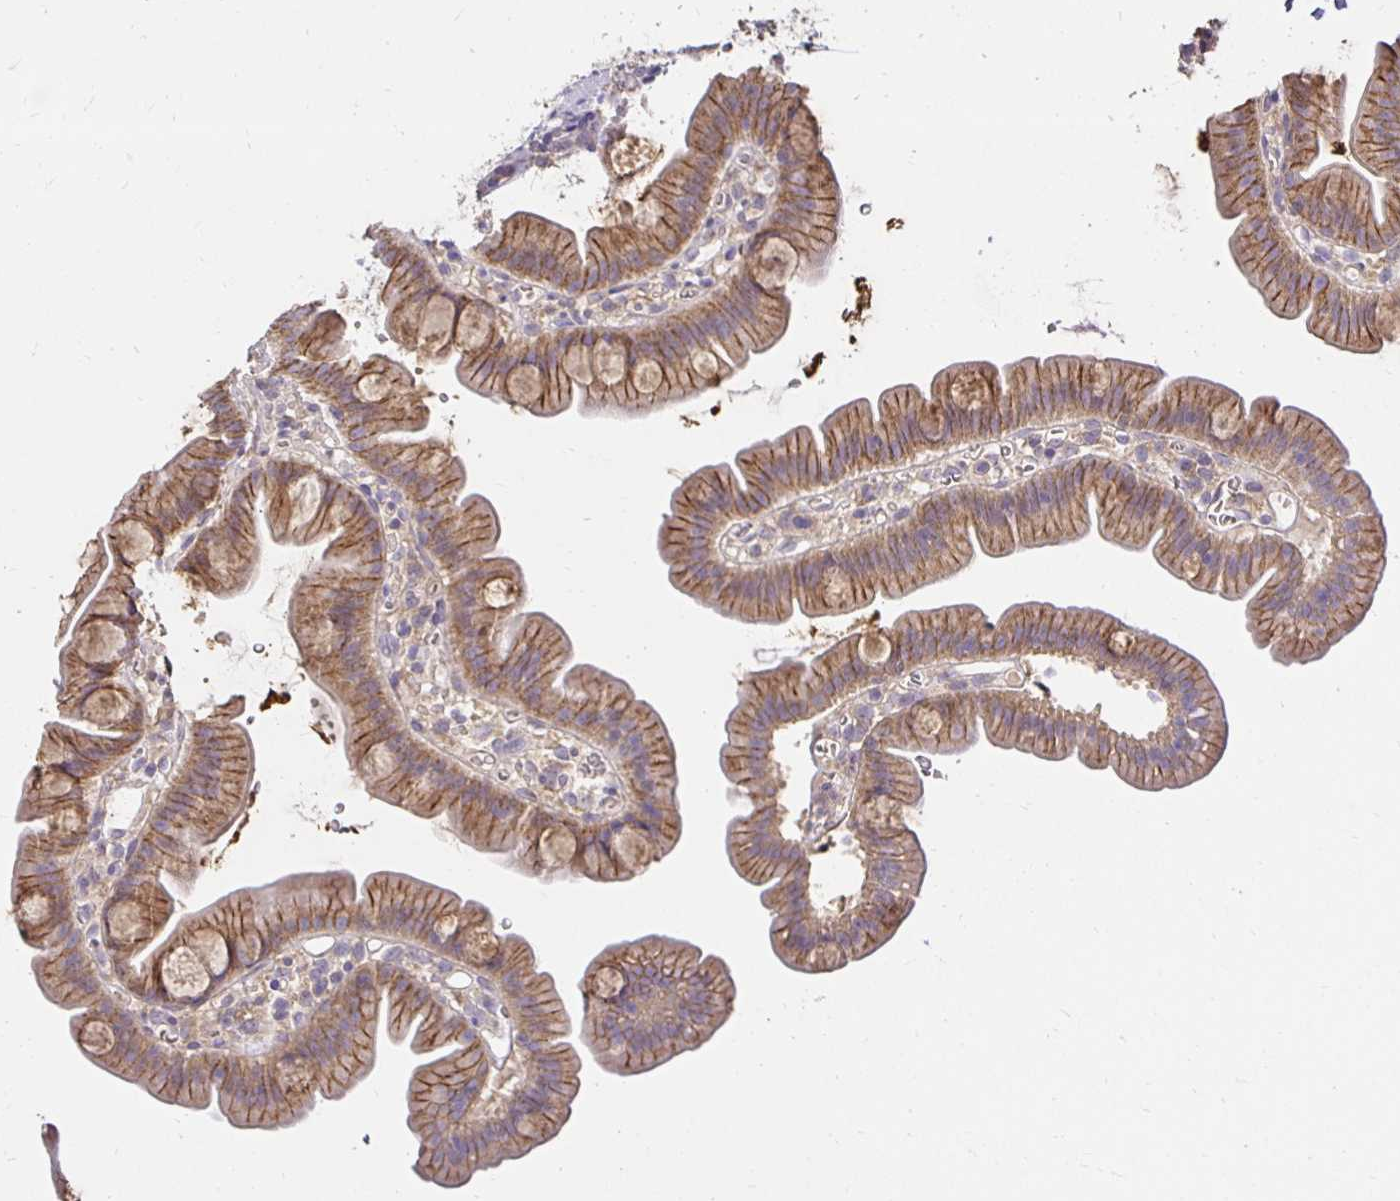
{"staining": {"intensity": "moderate", "quantity": ">75%", "location": "cytoplasmic/membranous"}, "tissue": "small intestine", "cell_type": "Glandular cells", "image_type": "normal", "snomed": [{"axis": "morphology", "description": "Normal tissue, NOS"}, {"axis": "topography", "description": "Small intestine"}], "caption": "Protein expression by immunohistochemistry (IHC) displays moderate cytoplasmic/membranous expression in about >75% of glandular cells in benign small intestine.", "gene": "PNPLA3", "patient": {"sex": "female", "age": 68}}